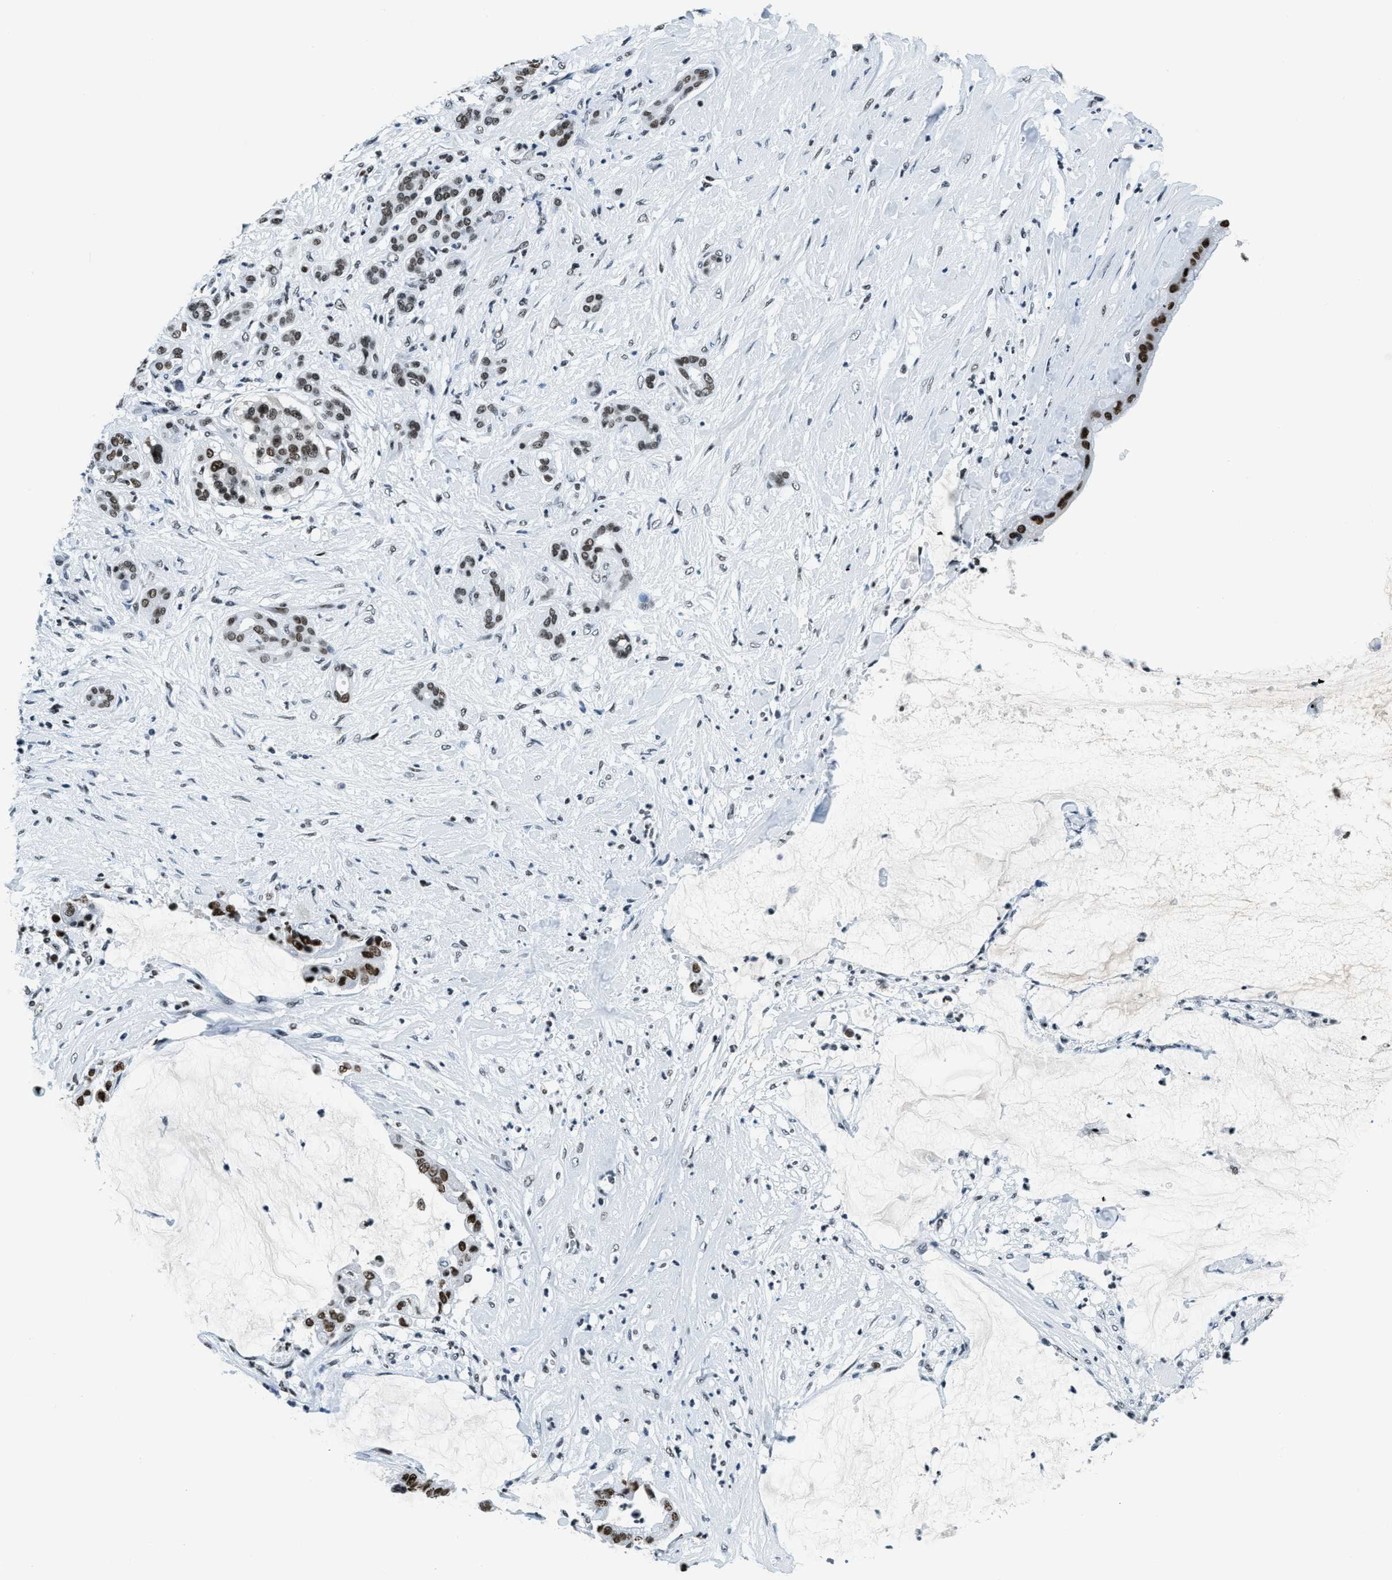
{"staining": {"intensity": "strong", "quantity": ">75%", "location": "nuclear"}, "tissue": "pancreatic cancer", "cell_type": "Tumor cells", "image_type": "cancer", "snomed": [{"axis": "morphology", "description": "Adenocarcinoma, NOS"}, {"axis": "topography", "description": "Pancreas"}], "caption": "The micrograph shows staining of adenocarcinoma (pancreatic), revealing strong nuclear protein staining (brown color) within tumor cells.", "gene": "TOP1", "patient": {"sex": "male", "age": 41}}